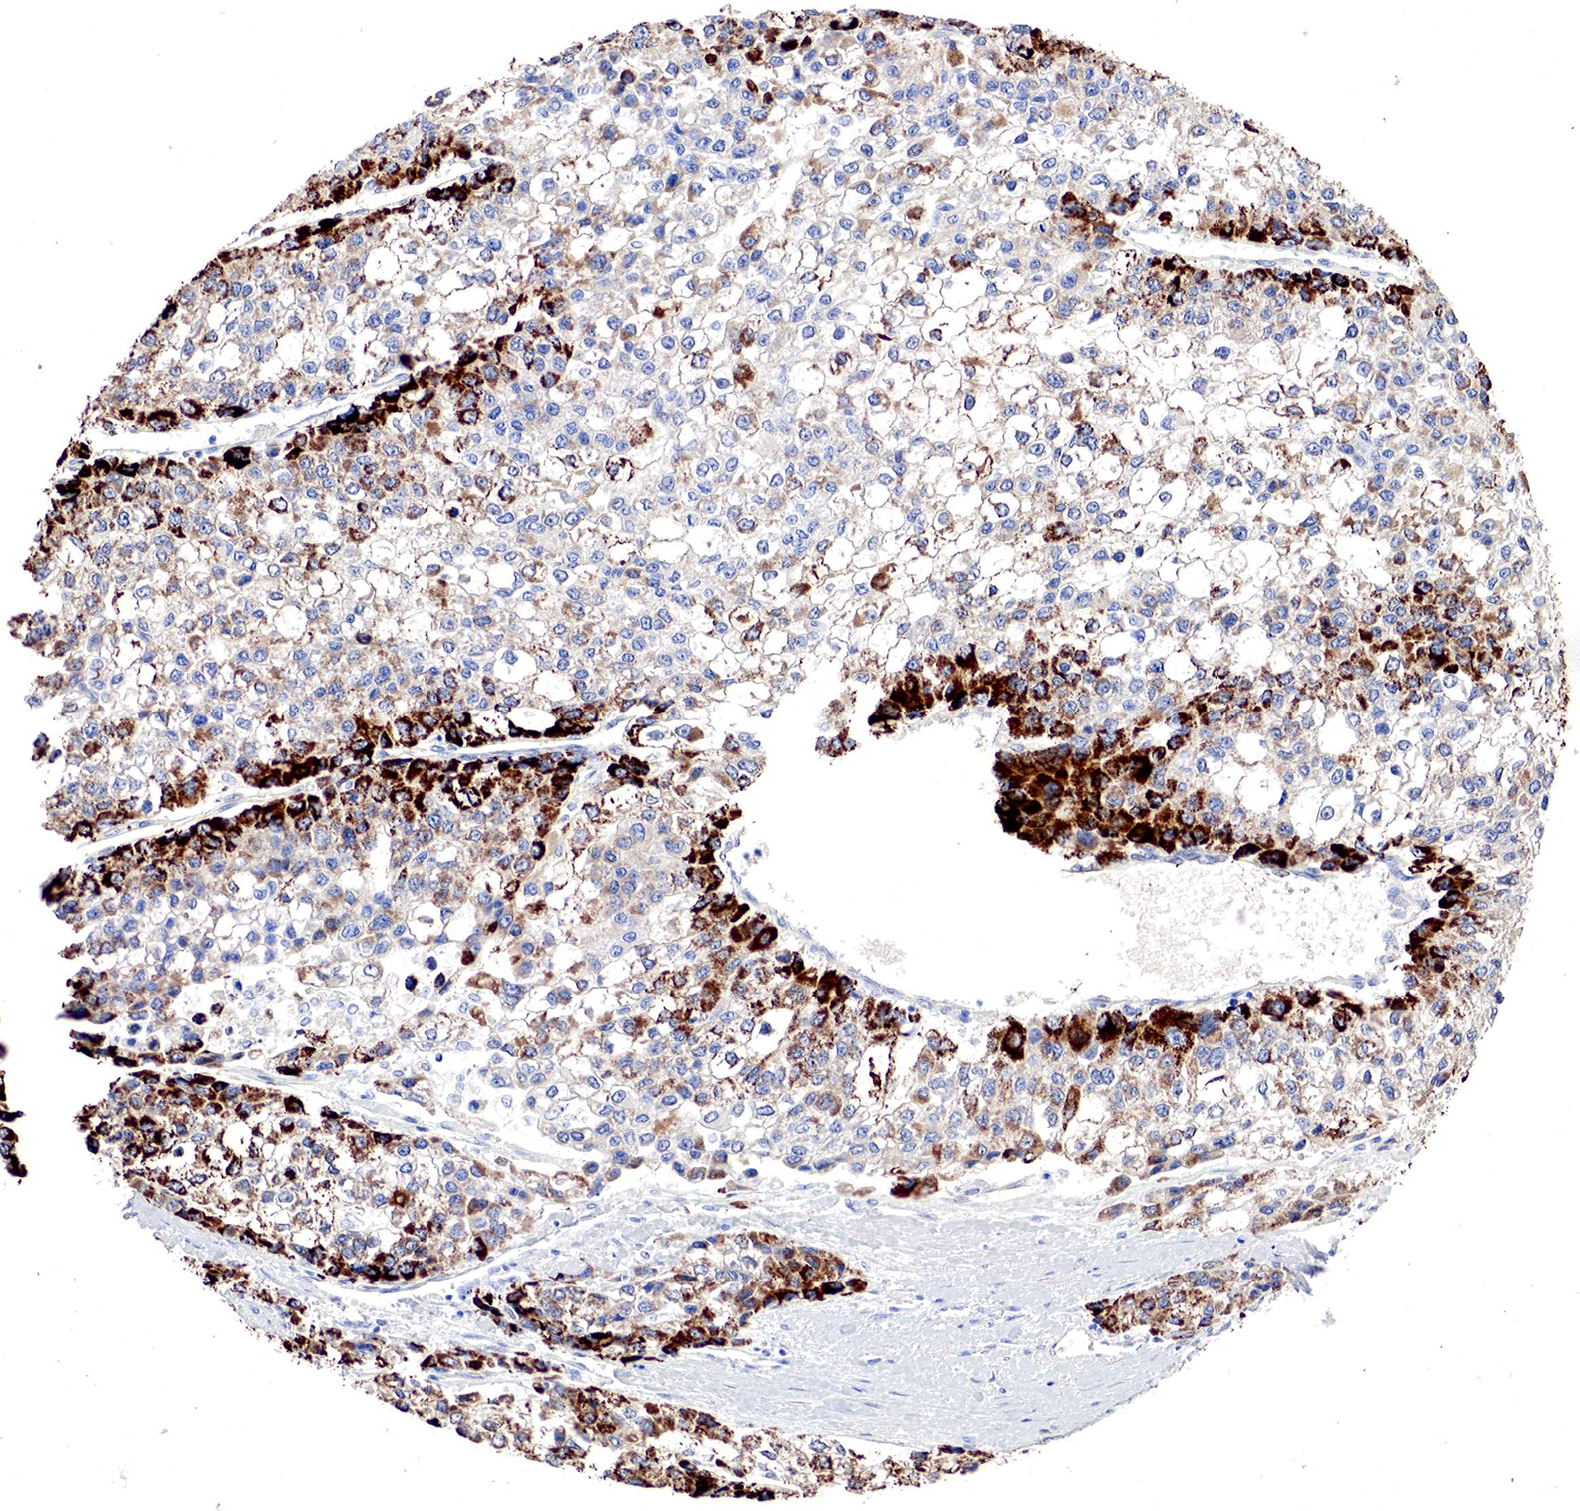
{"staining": {"intensity": "moderate", "quantity": "25%-75%", "location": "cytoplasmic/membranous"}, "tissue": "liver cancer", "cell_type": "Tumor cells", "image_type": "cancer", "snomed": [{"axis": "morphology", "description": "Carcinoma, Hepatocellular, NOS"}, {"axis": "topography", "description": "Liver"}], "caption": "Tumor cells exhibit medium levels of moderate cytoplasmic/membranous expression in about 25%-75% of cells in human liver cancer (hepatocellular carcinoma). (IHC, brightfield microscopy, high magnification).", "gene": "OTC", "patient": {"sex": "female", "age": 66}}